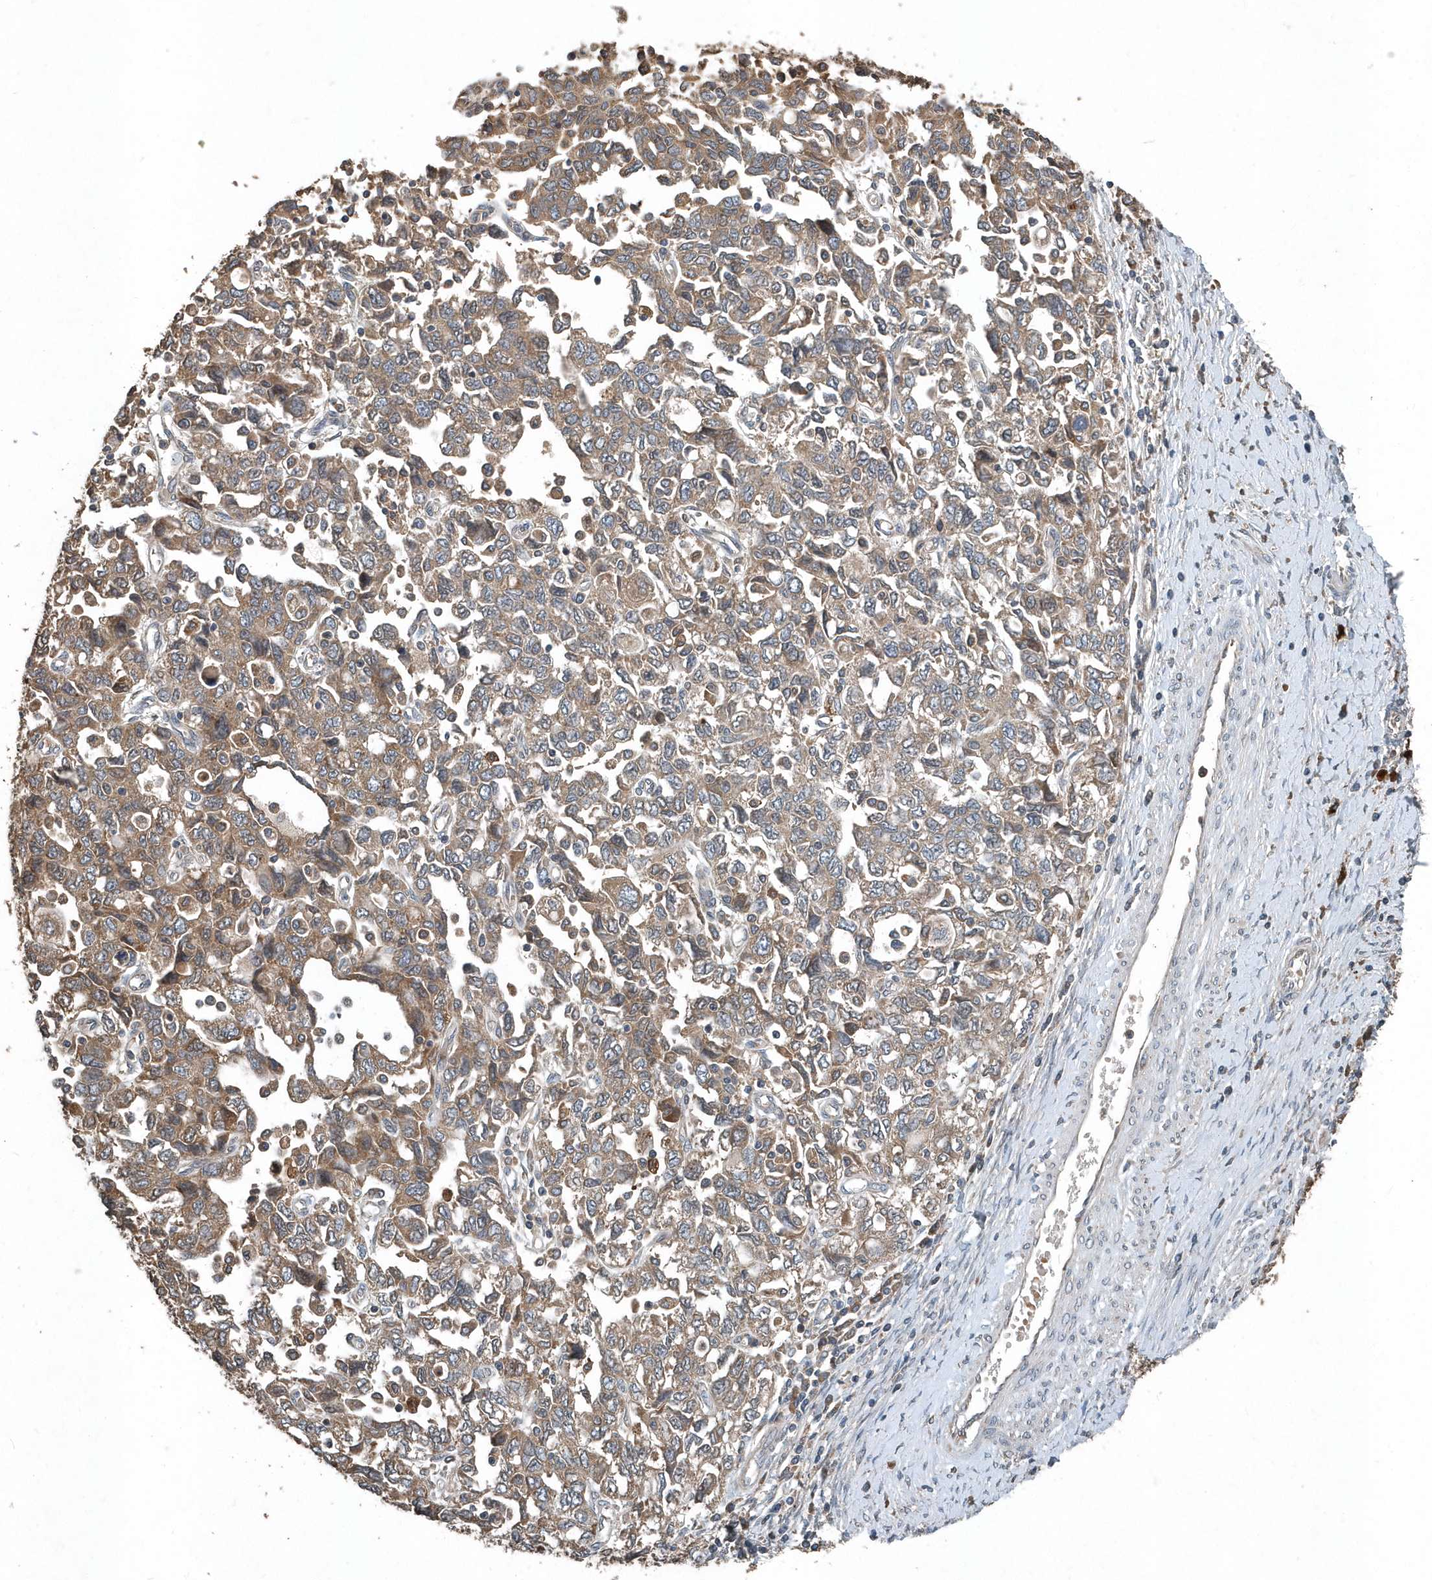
{"staining": {"intensity": "moderate", "quantity": ">75%", "location": "cytoplasmic/membranous"}, "tissue": "ovarian cancer", "cell_type": "Tumor cells", "image_type": "cancer", "snomed": [{"axis": "morphology", "description": "Carcinoma, NOS"}, {"axis": "morphology", "description": "Cystadenocarcinoma, serous, NOS"}, {"axis": "topography", "description": "Ovary"}], "caption": "Immunohistochemistry (IHC) histopathology image of human carcinoma (ovarian) stained for a protein (brown), which shows medium levels of moderate cytoplasmic/membranous expression in approximately >75% of tumor cells.", "gene": "SCFD2", "patient": {"sex": "female", "age": 69}}